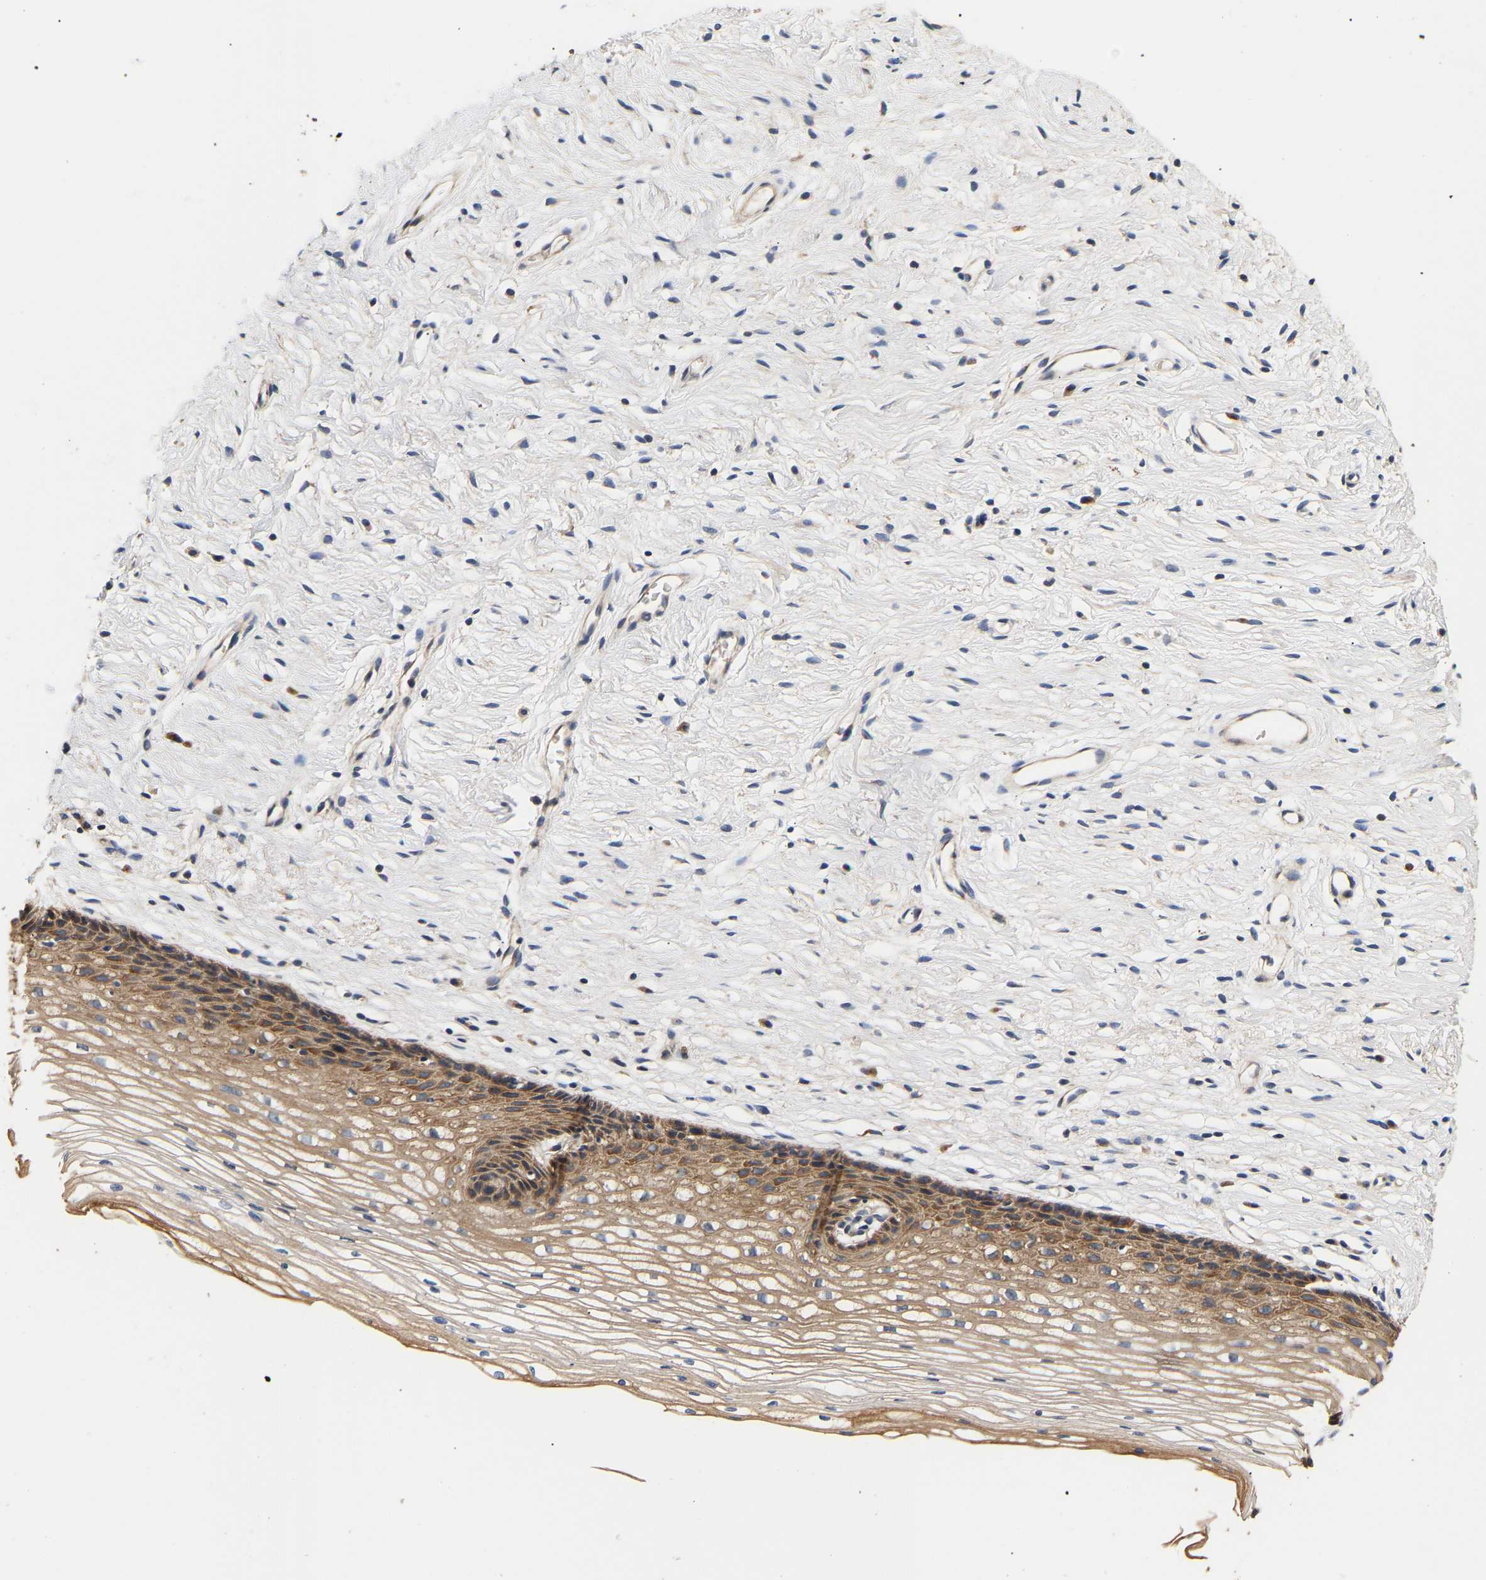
{"staining": {"intensity": "moderate", "quantity": ">75%", "location": "cytoplasmic/membranous"}, "tissue": "cervix", "cell_type": "Squamous epithelial cells", "image_type": "normal", "snomed": [{"axis": "morphology", "description": "Normal tissue, NOS"}, {"axis": "topography", "description": "Cervix"}], "caption": "Squamous epithelial cells demonstrate medium levels of moderate cytoplasmic/membranous positivity in approximately >75% of cells in benign human cervix. (Brightfield microscopy of DAB IHC at high magnification).", "gene": "LRBA", "patient": {"sex": "female", "age": 77}}